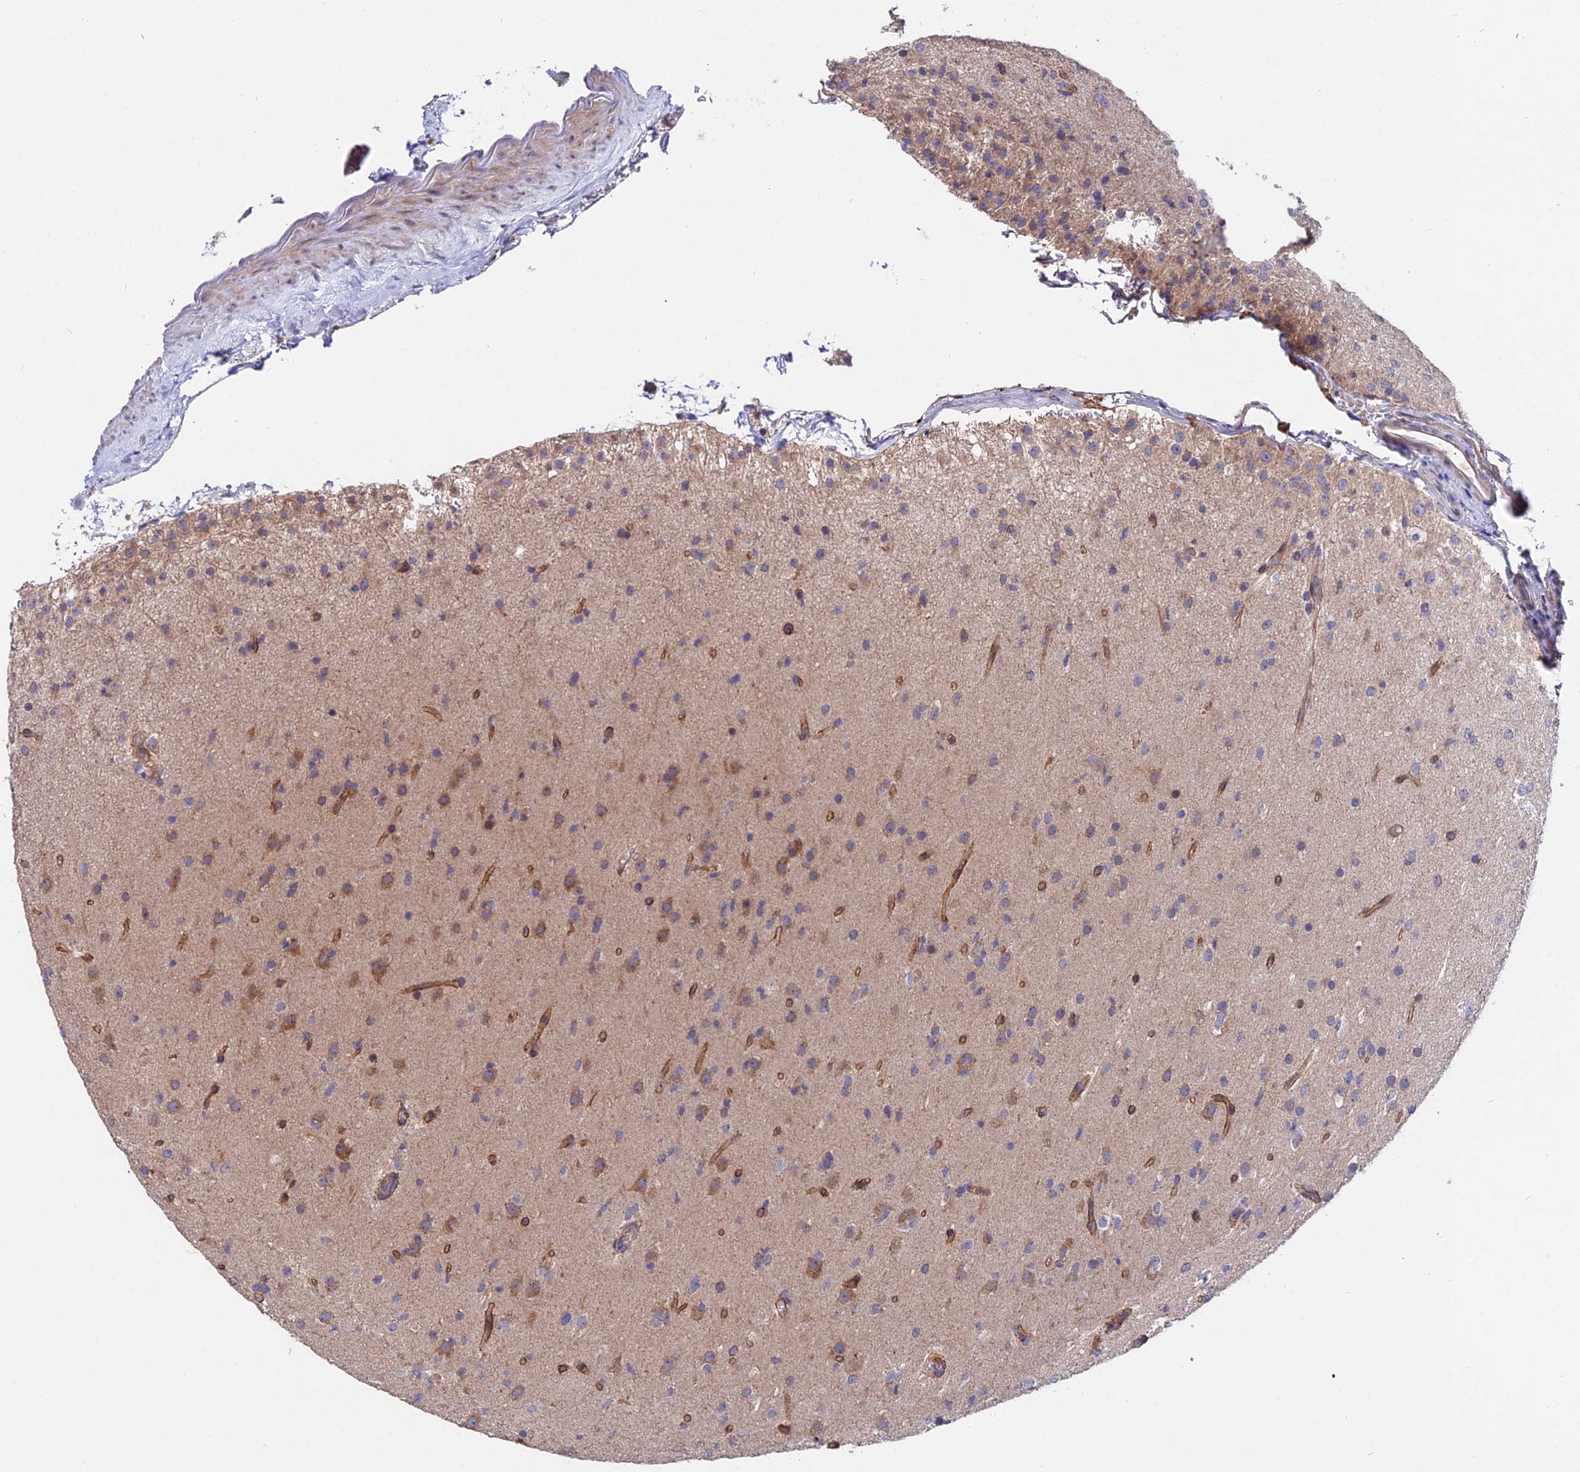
{"staining": {"intensity": "moderate", "quantity": "<25%", "location": "cytoplasmic/membranous"}, "tissue": "glioma", "cell_type": "Tumor cells", "image_type": "cancer", "snomed": [{"axis": "morphology", "description": "Glioma, malignant, Low grade"}, {"axis": "topography", "description": "Brain"}], "caption": "Protein staining reveals moderate cytoplasmic/membranous positivity in about <25% of tumor cells in low-grade glioma (malignant).", "gene": "CDC37L1", "patient": {"sex": "male", "age": 65}}